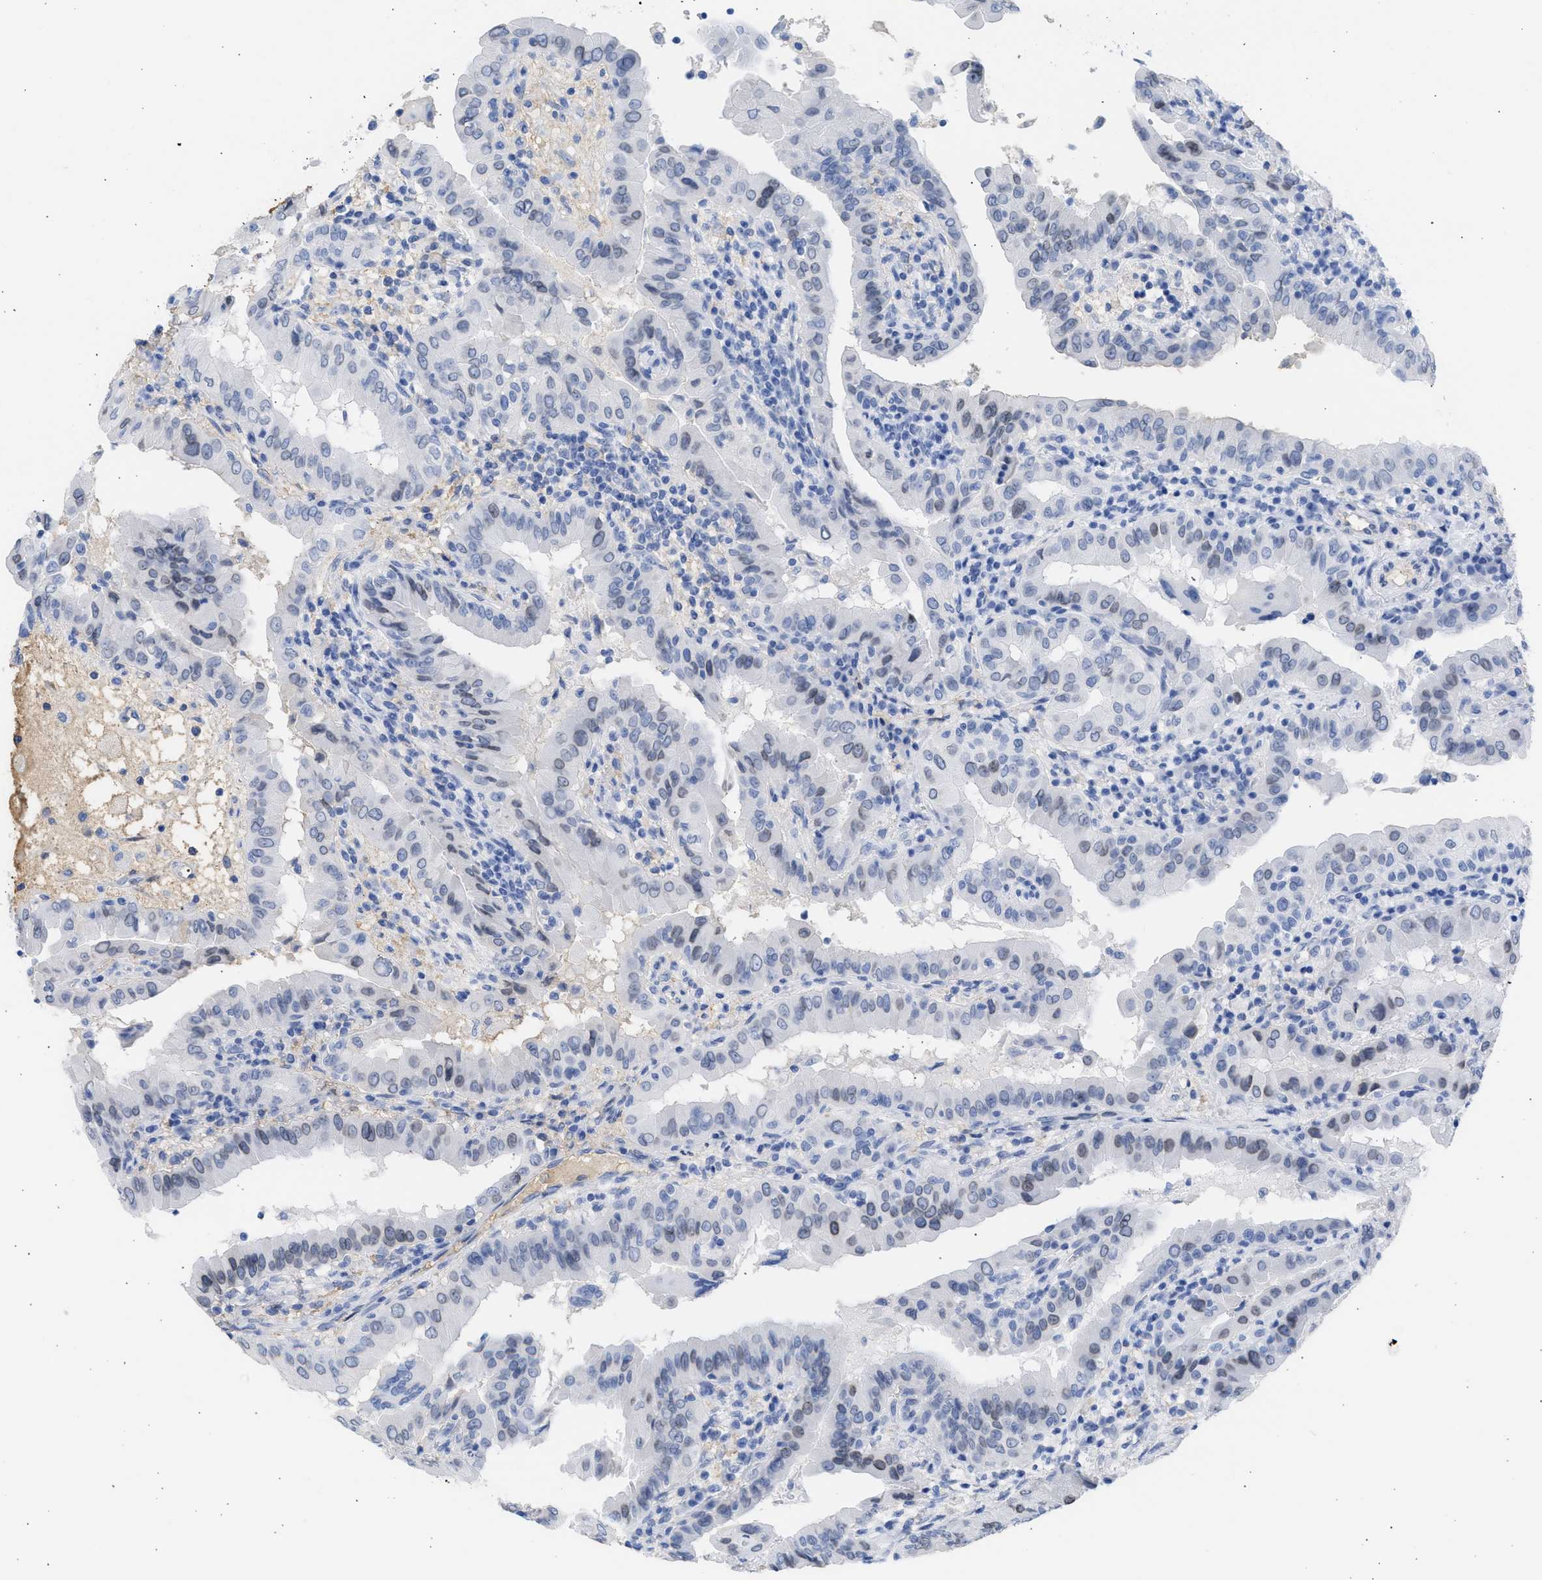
{"staining": {"intensity": "weak", "quantity": "<25%", "location": "nuclear"}, "tissue": "thyroid cancer", "cell_type": "Tumor cells", "image_type": "cancer", "snomed": [{"axis": "morphology", "description": "Papillary adenocarcinoma, NOS"}, {"axis": "topography", "description": "Thyroid gland"}], "caption": "This is a image of immunohistochemistry staining of thyroid cancer (papillary adenocarcinoma), which shows no staining in tumor cells.", "gene": "RSPH1", "patient": {"sex": "male", "age": 33}}